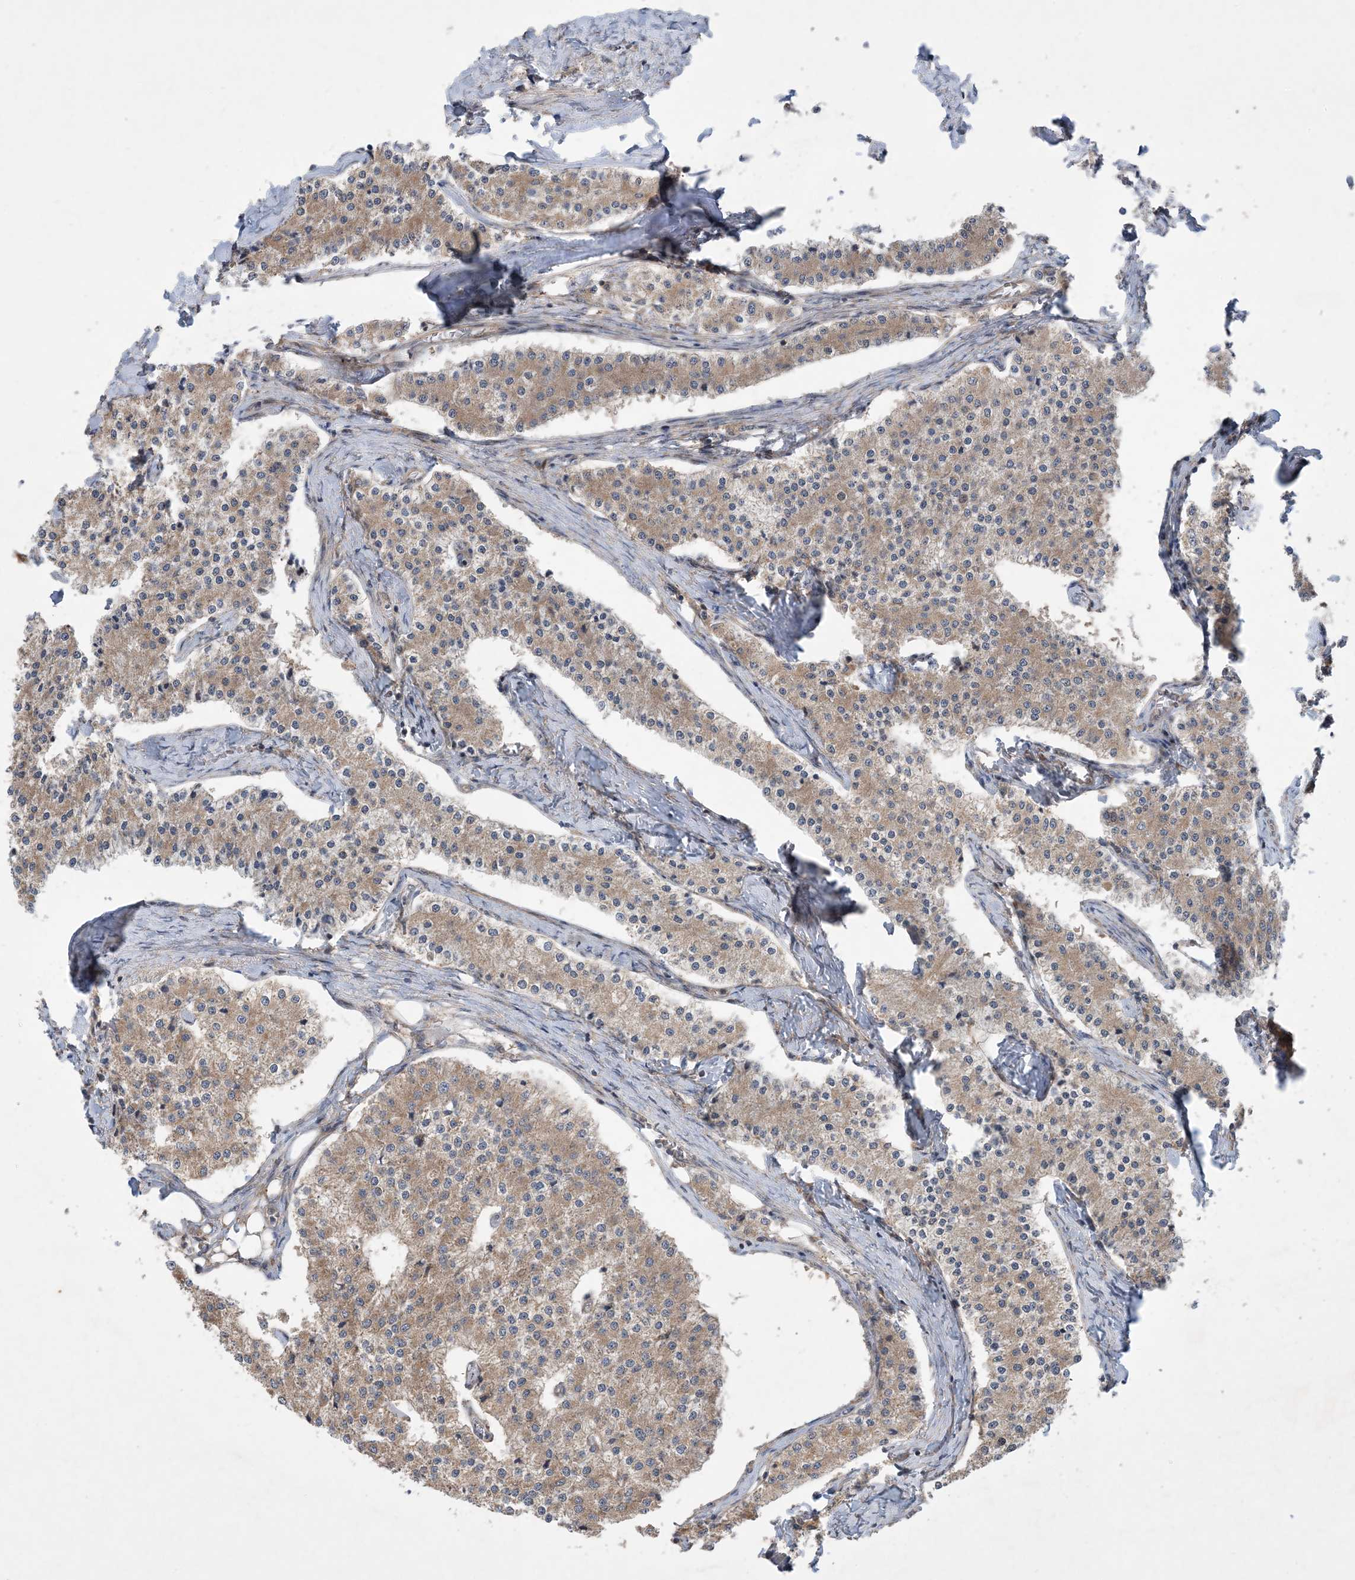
{"staining": {"intensity": "weak", "quantity": ">75%", "location": "cytoplasmic/membranous"}, "tissue": "carcinoid", "cell_type": "Tumor cells", "image_type": "cancer", "snomed": [{"axis": "morphology", "description": "Carcinoid, malignant, NOS"}, {"axis": "topography", "description": "Colon"}], "caption": "The immunohistochemical stain shows weak cytoplasmic/membranous expression in tumor cells of carcinoid tissue. The staining was performed using DAB to visualize the protein expression in brown, while the nuclei were stained in blue with hematoxylin (Magnification: 20x).", "gene": "HEMK1", "patient": {"sex": "female", "age": 52}}